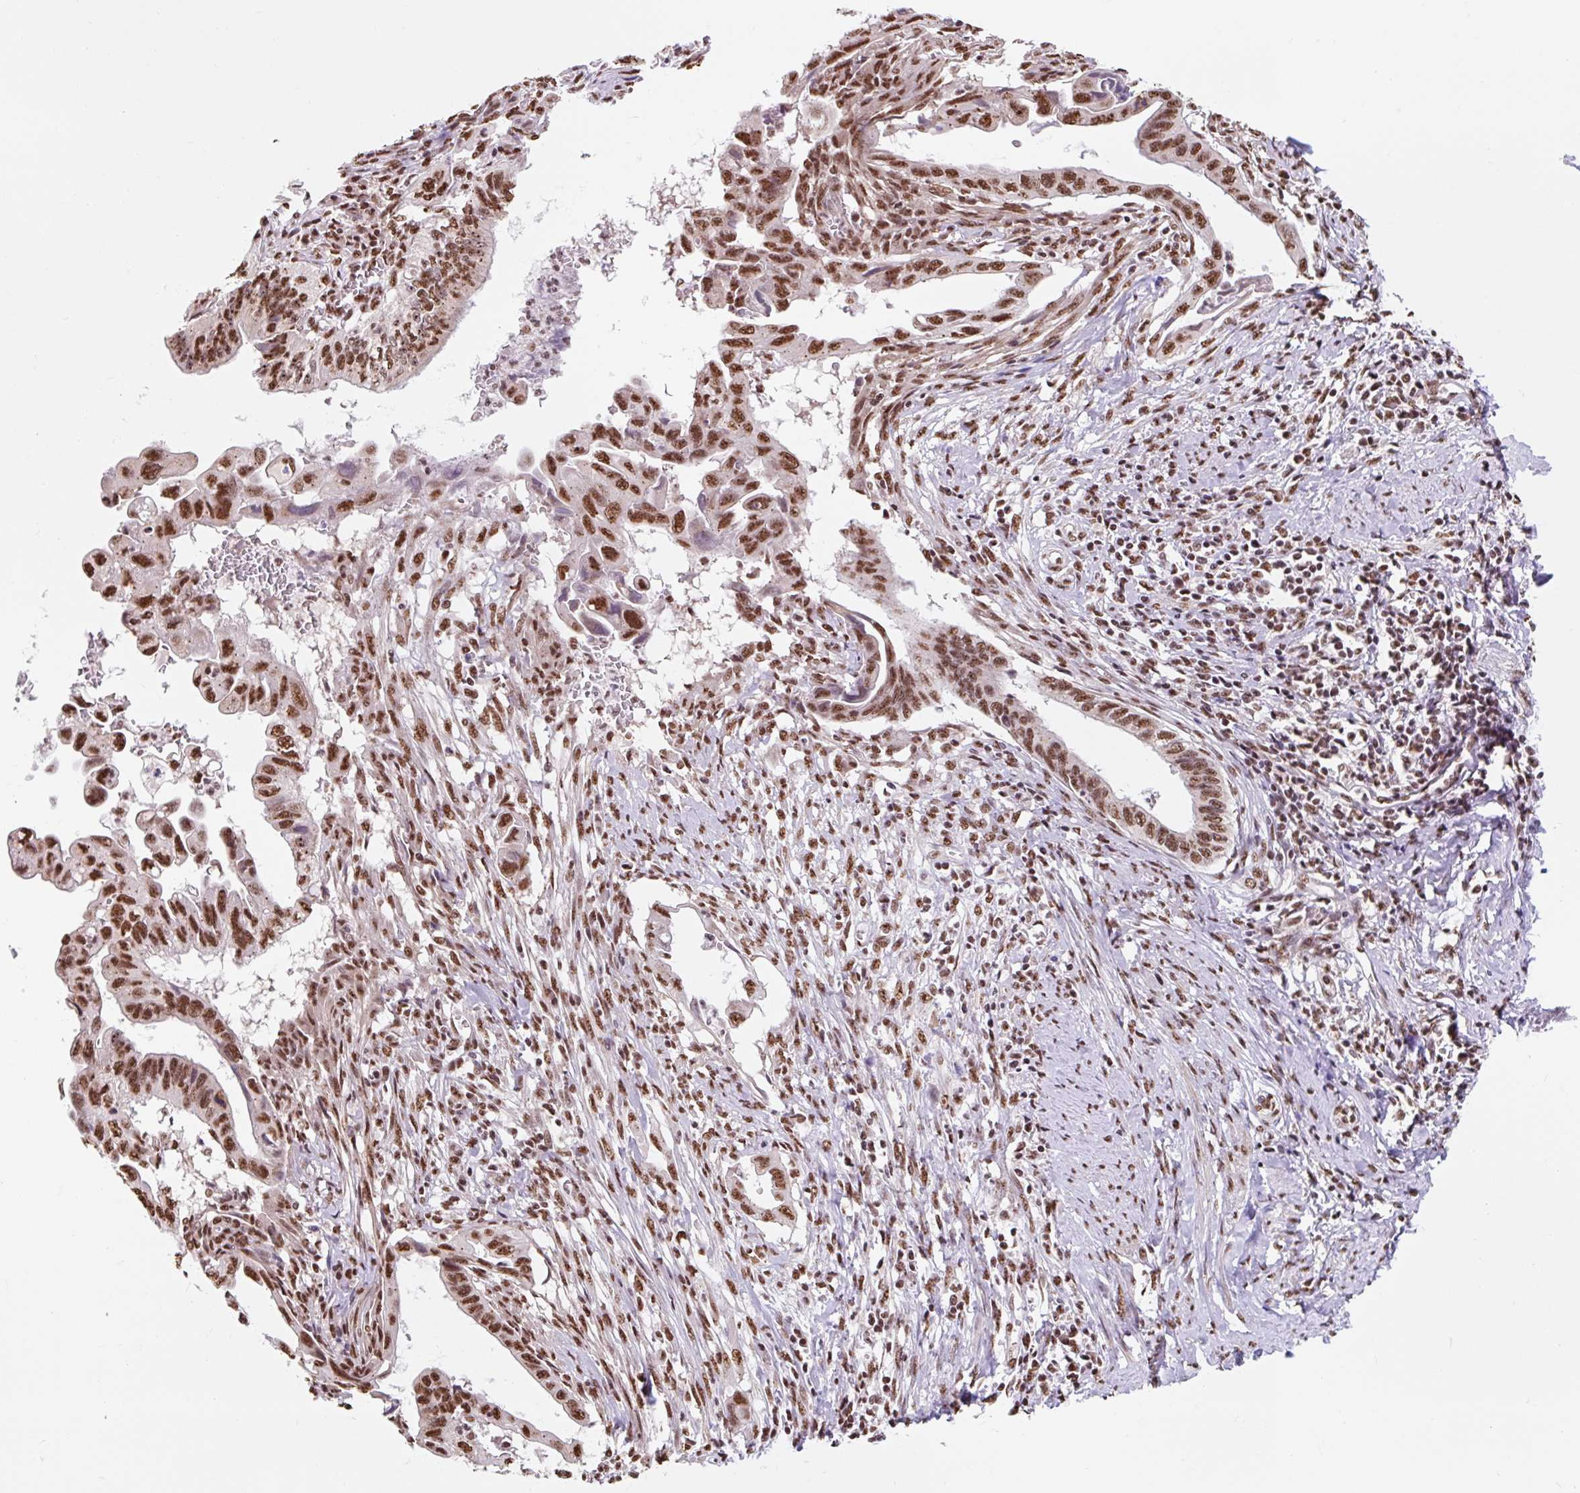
{"staining": {"intensity": "strong", "quantity": ">75%", "location": "nuclear"}, "tissue": "cervical cancer", "cell_type": "Tumor cells", "image_type": "cancer", "snomed": [{"axis": "morphology", "description": "Adenocarcinoma, NOS"}, {"axis": "topography", "description": "Cervix"}], "caption": "Tumor cells exhibit strong nuclear positivity in approximately >75% of cells in cervical adenocarcinoma.", "gene": "BICRA", "patient": {"sex": "female", "age": 42}}